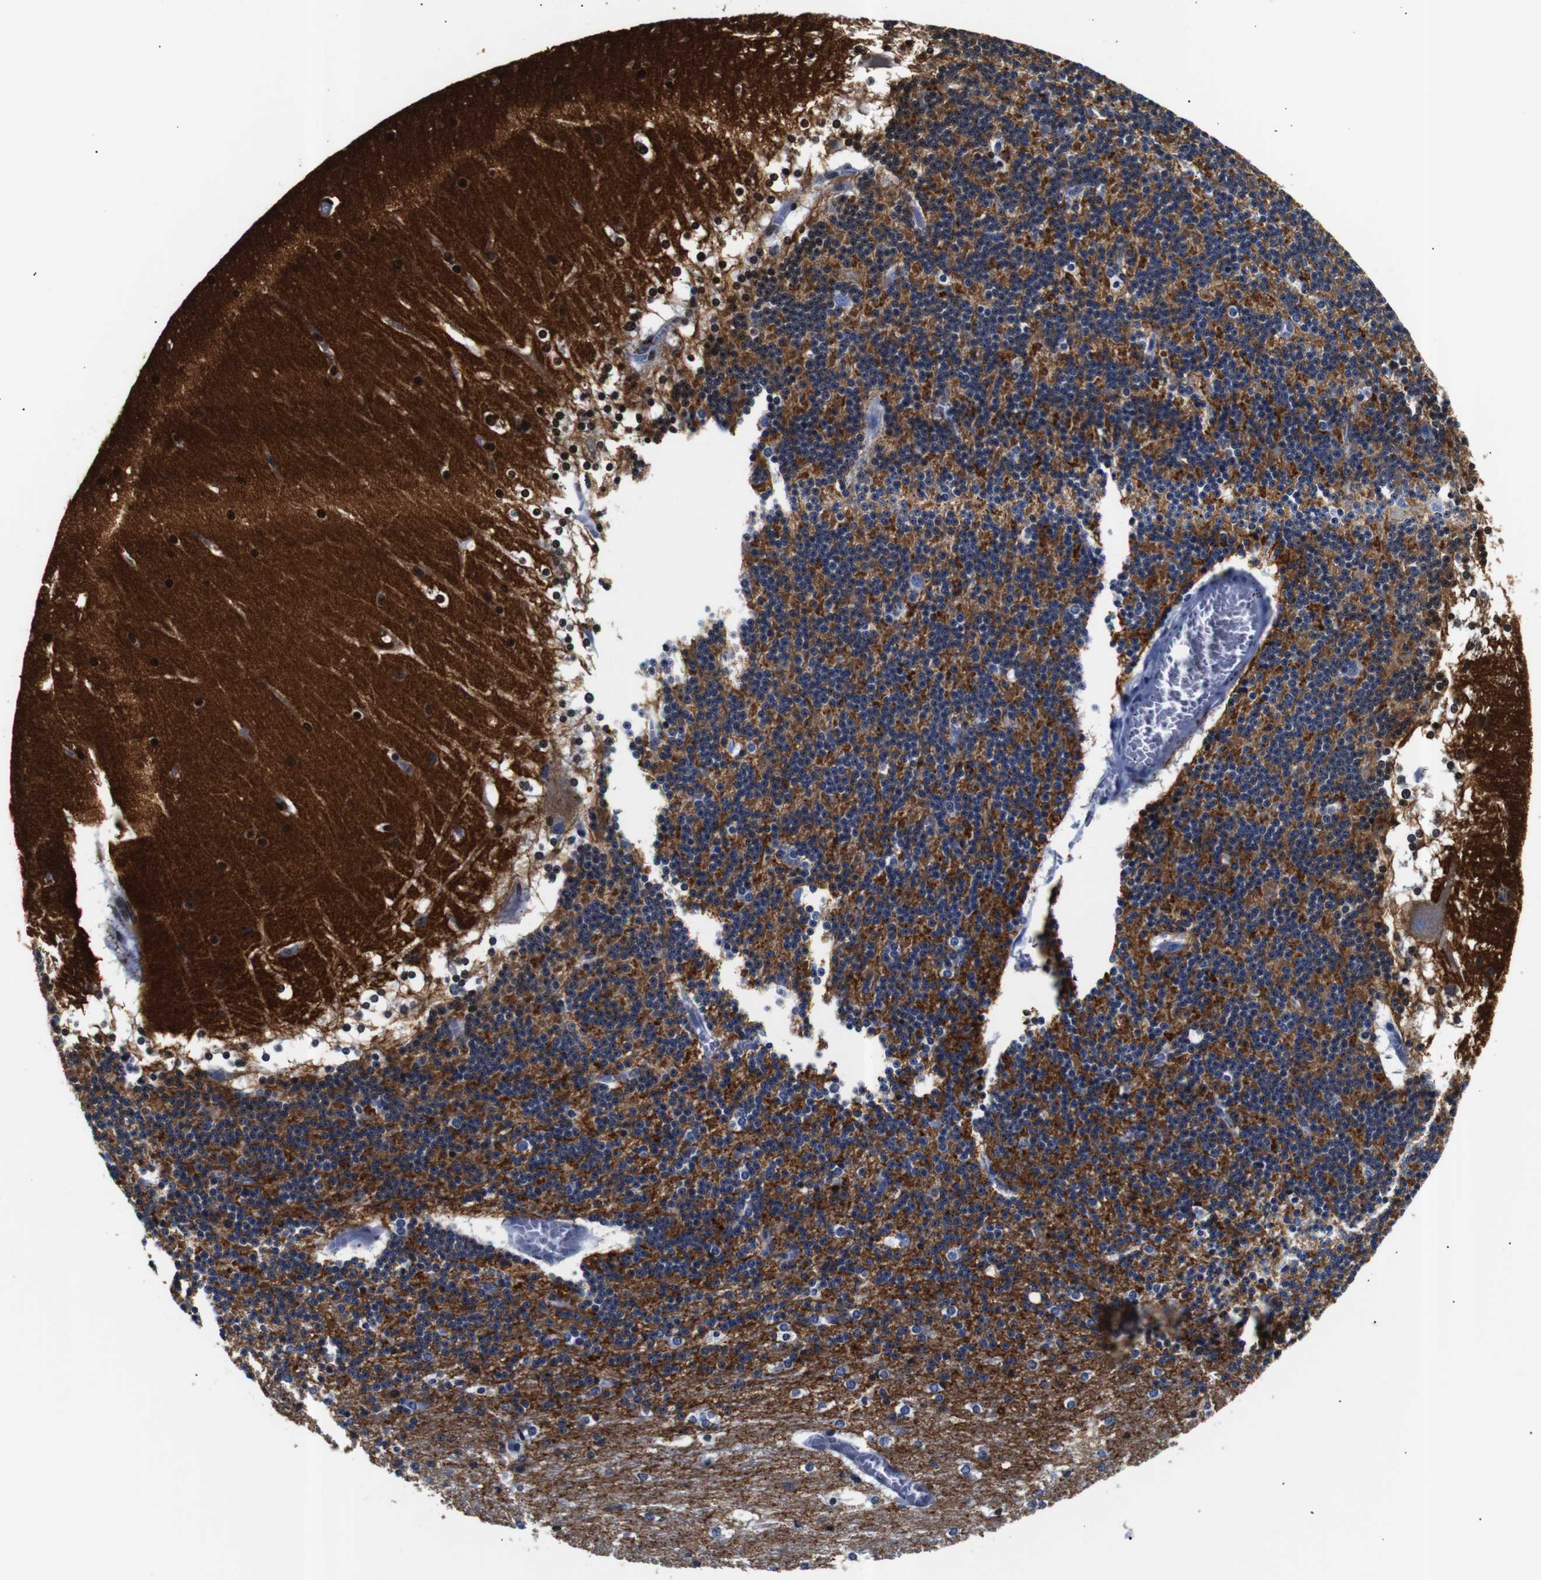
{"staining": {"intensity": "moderate", "quantity": "25%-75%", "location": "cytoplasmic/membranous"}, "tissue": "cerebellum", "cell_type": "Cells in granular layer", "image_type": "normal", "snomed": [{"axis": "morphology", "description": "Normal tissue, NOS"}, {"axis": "topography", "description": "Cerebellum"}], "caption": "A medium amount of moderate cytoplasmic/membranous positivity is appreciated in about 25%-75% of cells in granular layer in benign cerebellum.", "gene": "GAP43", "patient": {"sex": "female", "age": 19}}